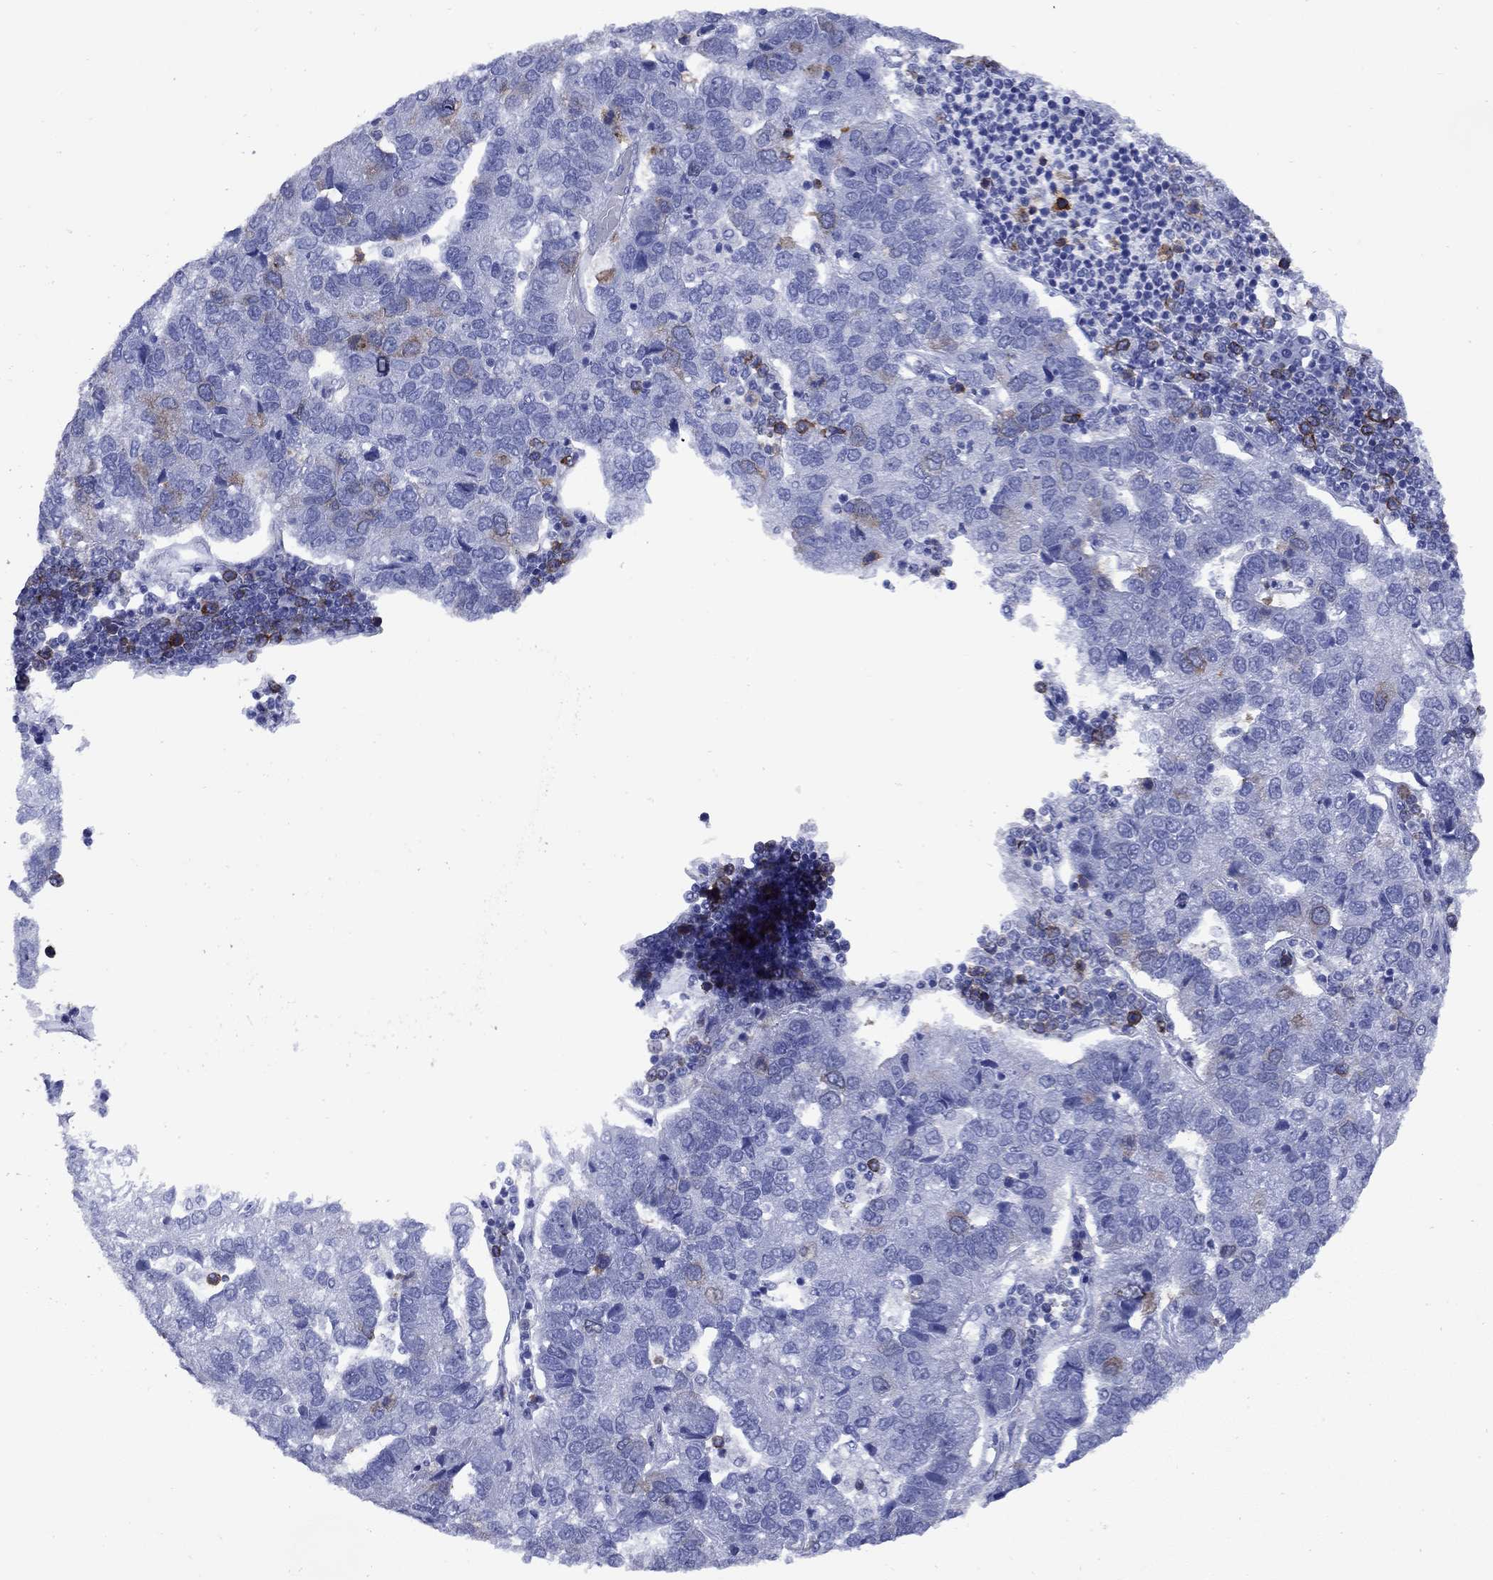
{"staining": {"intensity": "moderate", "quantity": "<25%", "location": "cytoplasmic/membranous"}, "tissue": "pancreatic cancer", "cell_type": "Tumor cells", "image_type": "cancer", "snomed": [{"axis": "morphology", "description": "Adenocarcinoma, NOS"}, {"axis": "topography", "description": "Pancreas"}], "caption": "The photomicrograph shows staining of pancreatic cancer, revealing moderate cytoplasmic/membranous protein staining (brown color) within tumor cells.", "gene": "TACC3", "patient": {"sex": "female", "age": 61}}